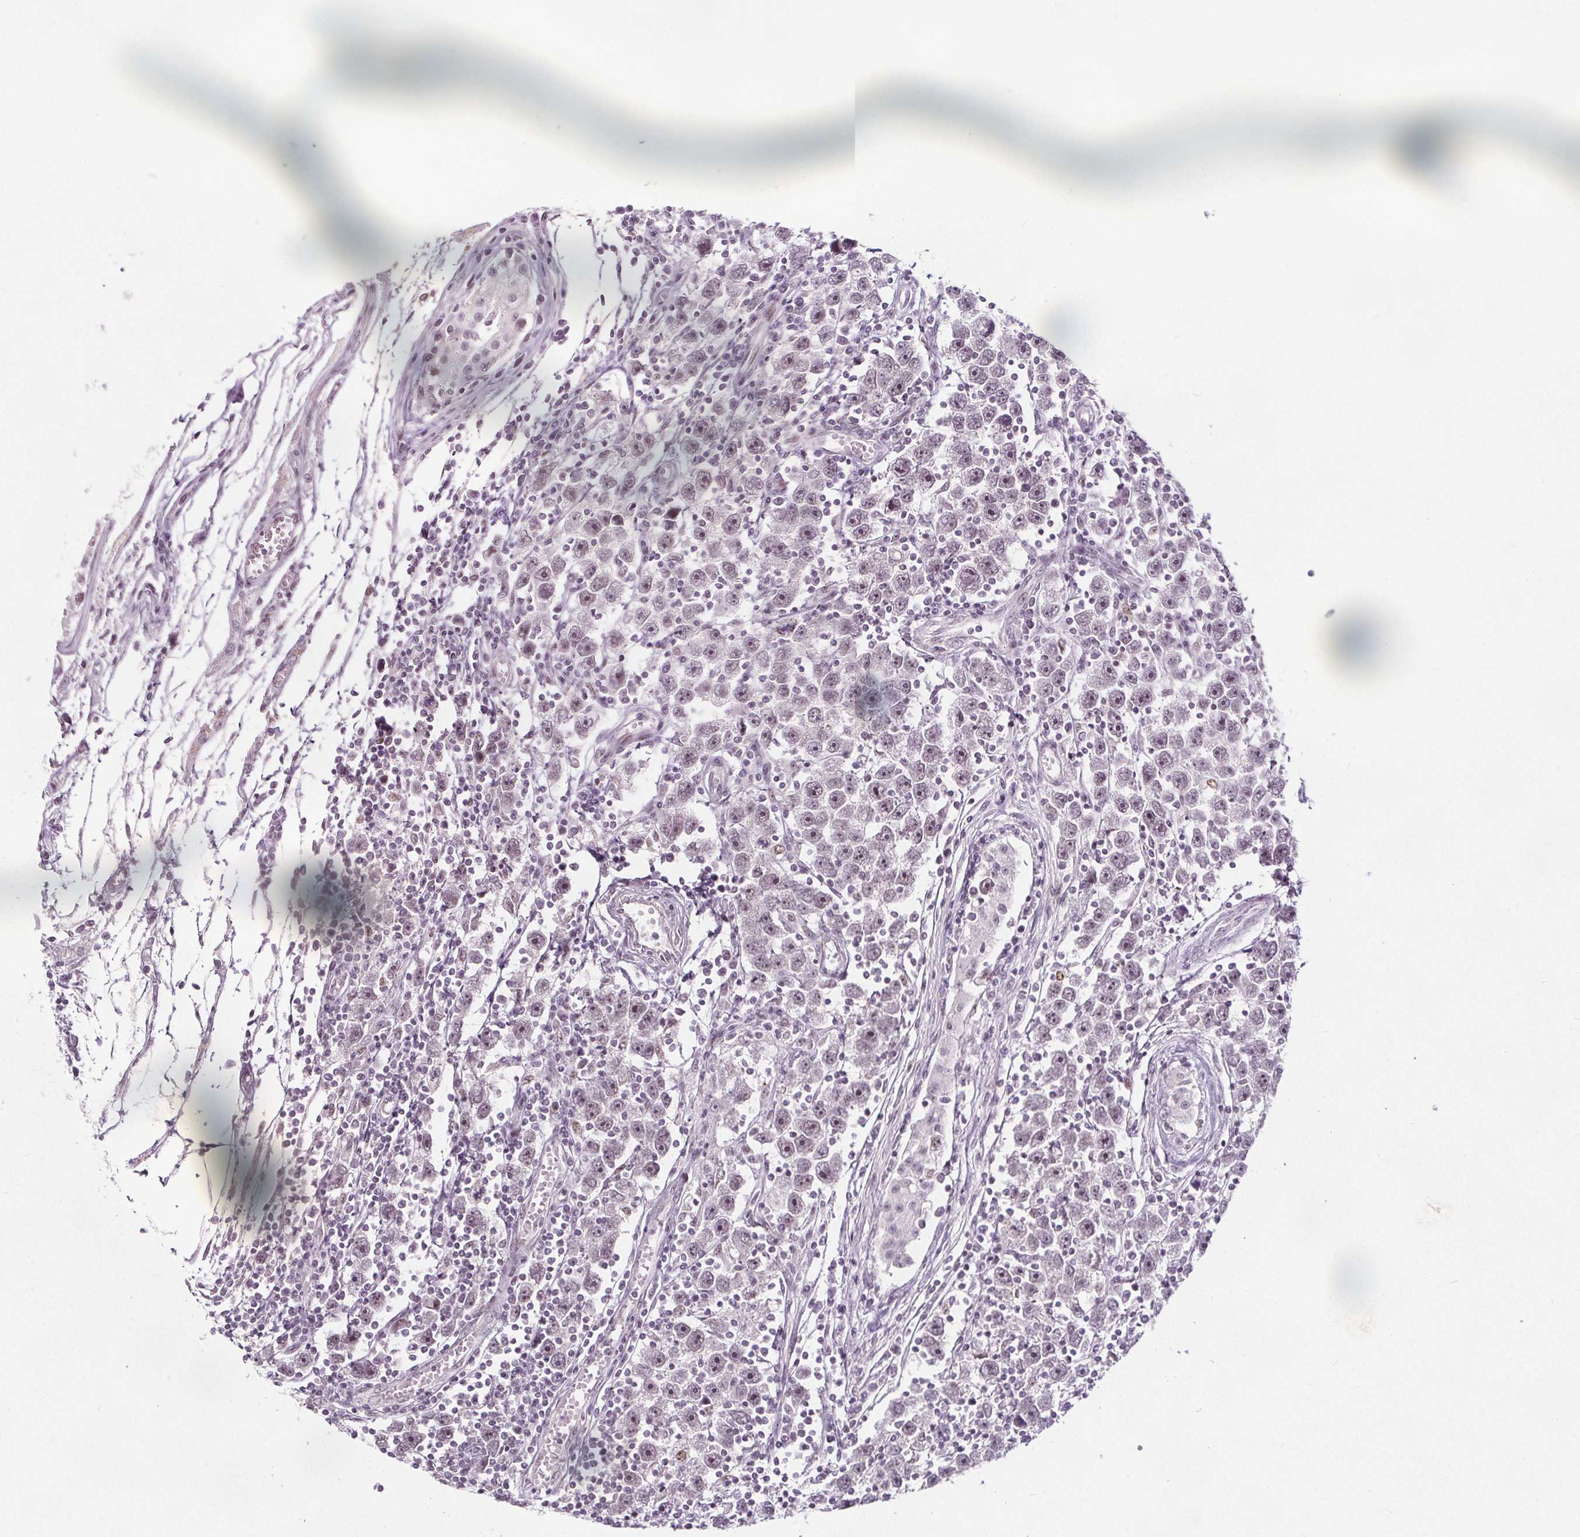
{"staining": {"intensity": "moderate", "quantity": "<25%", "location": "nuclear"}, "tissue": "testis cancer", "cell_type": "Tumor cells", "image_type": "cancer", "snomed": [{"axis": "morphology", "description": "Seminoma, NOS"}, {"axis": "topography", "description": "Testis"}], "caption": "A low amount of moderate nuclear expression is seen in about <25% of tumor cells in testis cancer tissue.", "gene": "TAF6L", "patient": {"sex": "male", "age": 30}}